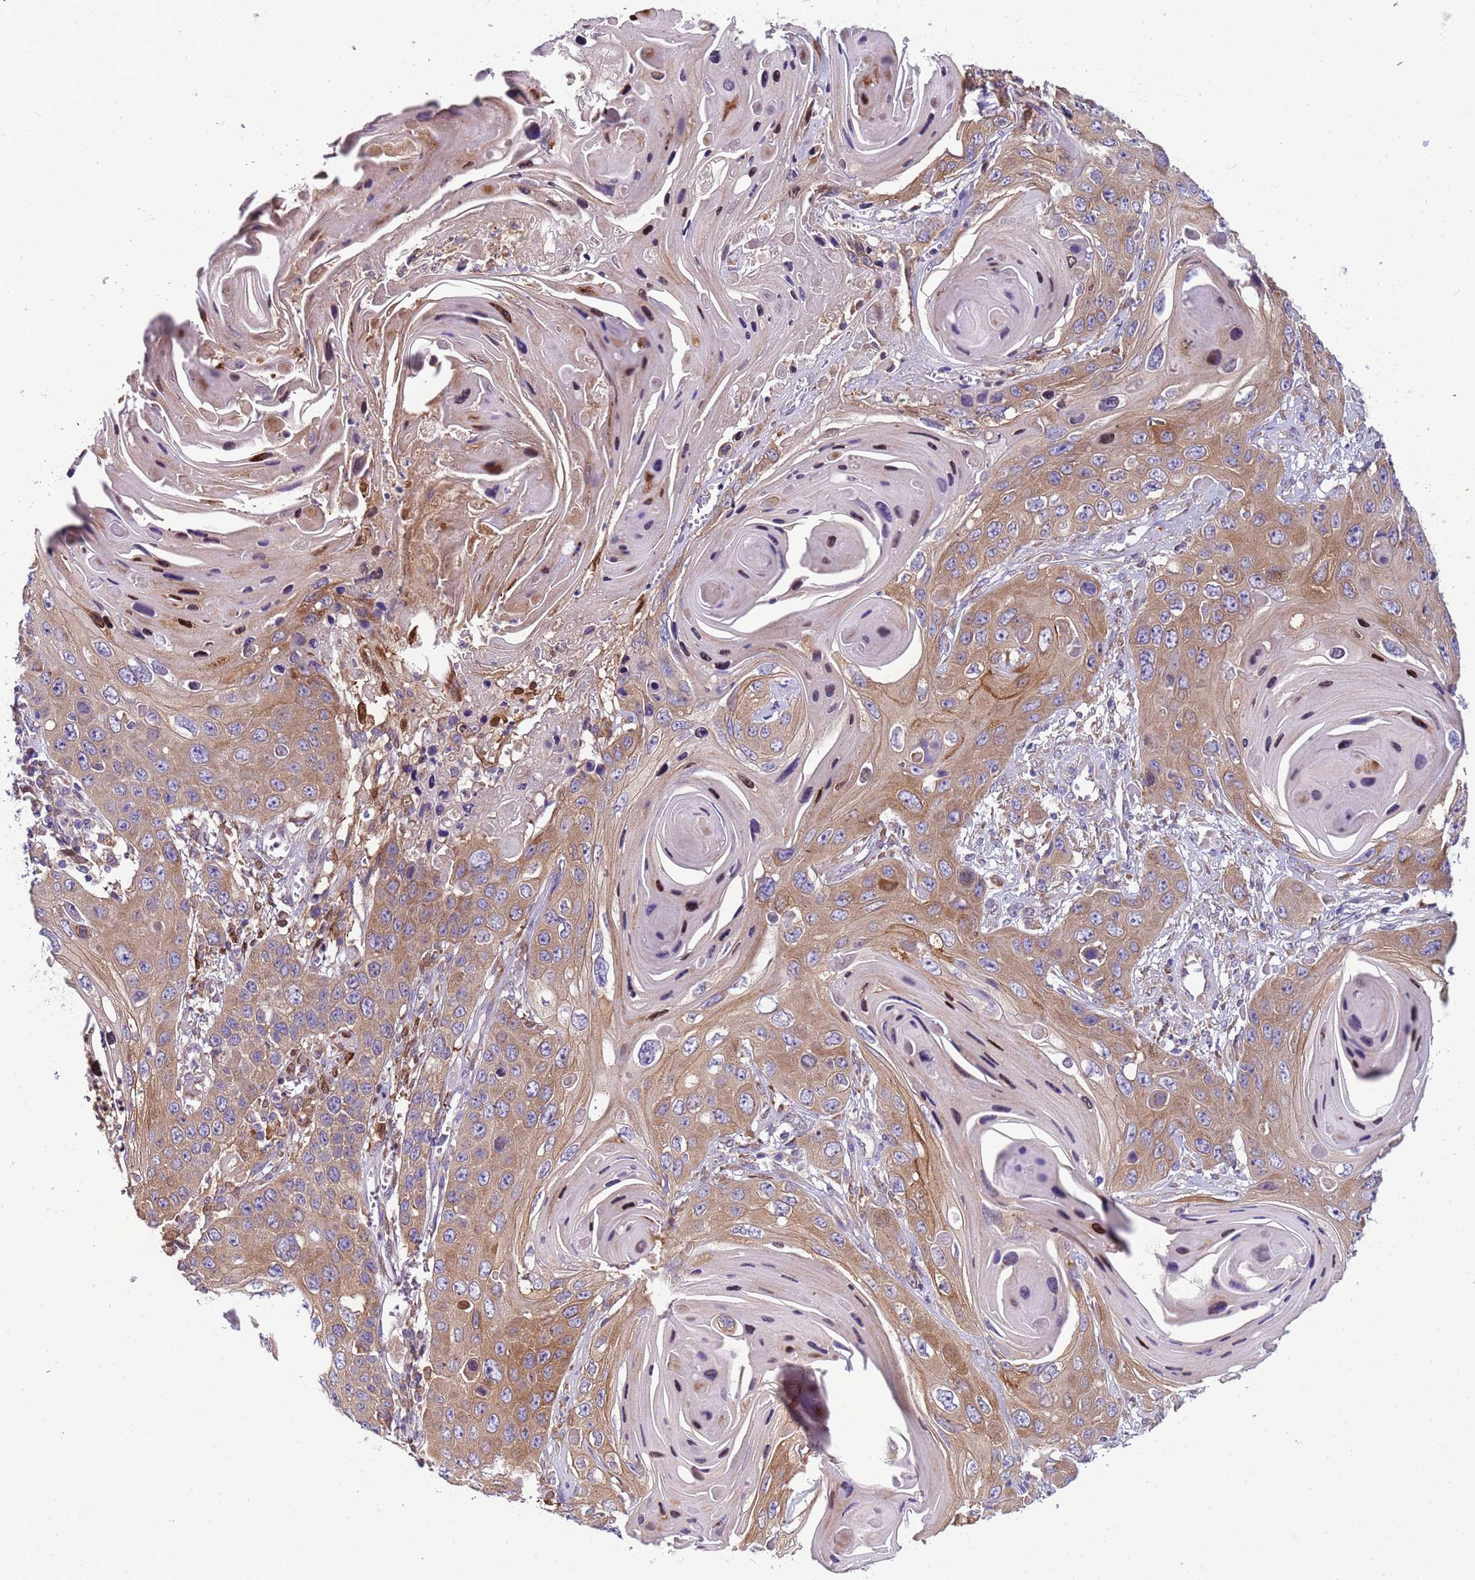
{"staining": {"intensity": "moderate", "quantity": ">75%", "location": "cytoplasmic/membranous"}, "tissue": "skin cancer", "cell_type": "Tumor cells", "image_type": "cancer", "snomed": [{"axis": "morphology", "description": "Squamous cell carcinoma, NOS"}, {"axis": "topography", "description": "Skin"}], "caption": "DAB (3,3'-diaminobenzidine) immunohistochemical staining of human skin squamous cell carcinoma displays moderate cytoplasmic/membranous protein positivity in about >75% of tumor cells. (Stains: DAB (3,3'-diaminobenzidine) in brown, nuclei in blue, Microscopy: brightfield microscopy at high magnification).", "gene": "PAQR7", "patient": {"sex": "male", "age": 55}}